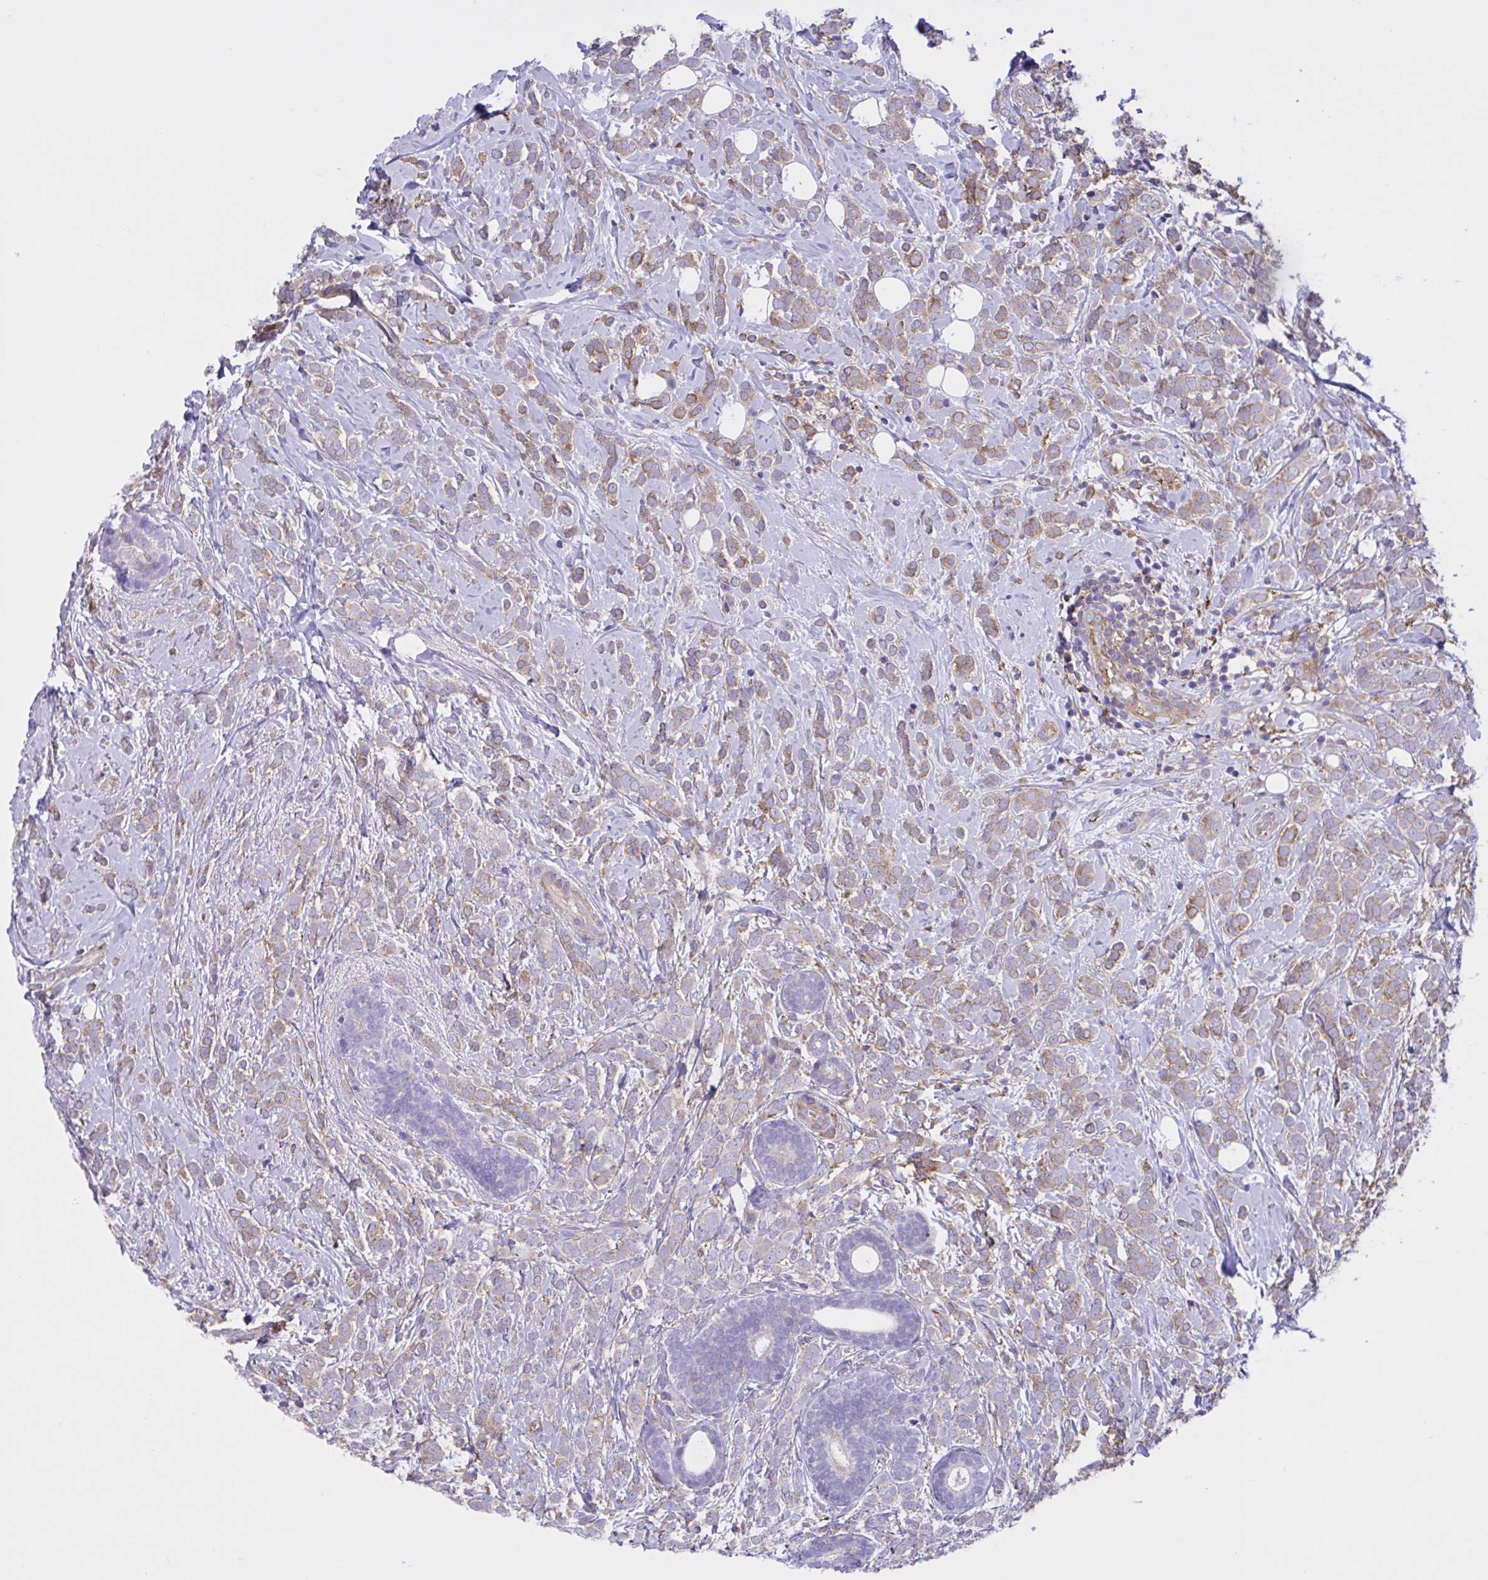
{"staining": {"intensity": "moderate", "quantity": ">75%", "location": "cytoplasmic/membranous"}, "tissue": "breast cancer", "cell_type": "Tumor cells", "image_type": "cancer", "snomed": [{"axis": "morphology", "description": "Lobular carcinoma"}, {"axis": "topography", "description": "Breast"}], "caption": "Tumor cells display moderate cytoplasmic/membranous expression in about >75% of cells in breast cancer (lobular carcinoma).", "gene": "OR51M1", "patient": {"sex": "female", "age": 49}}